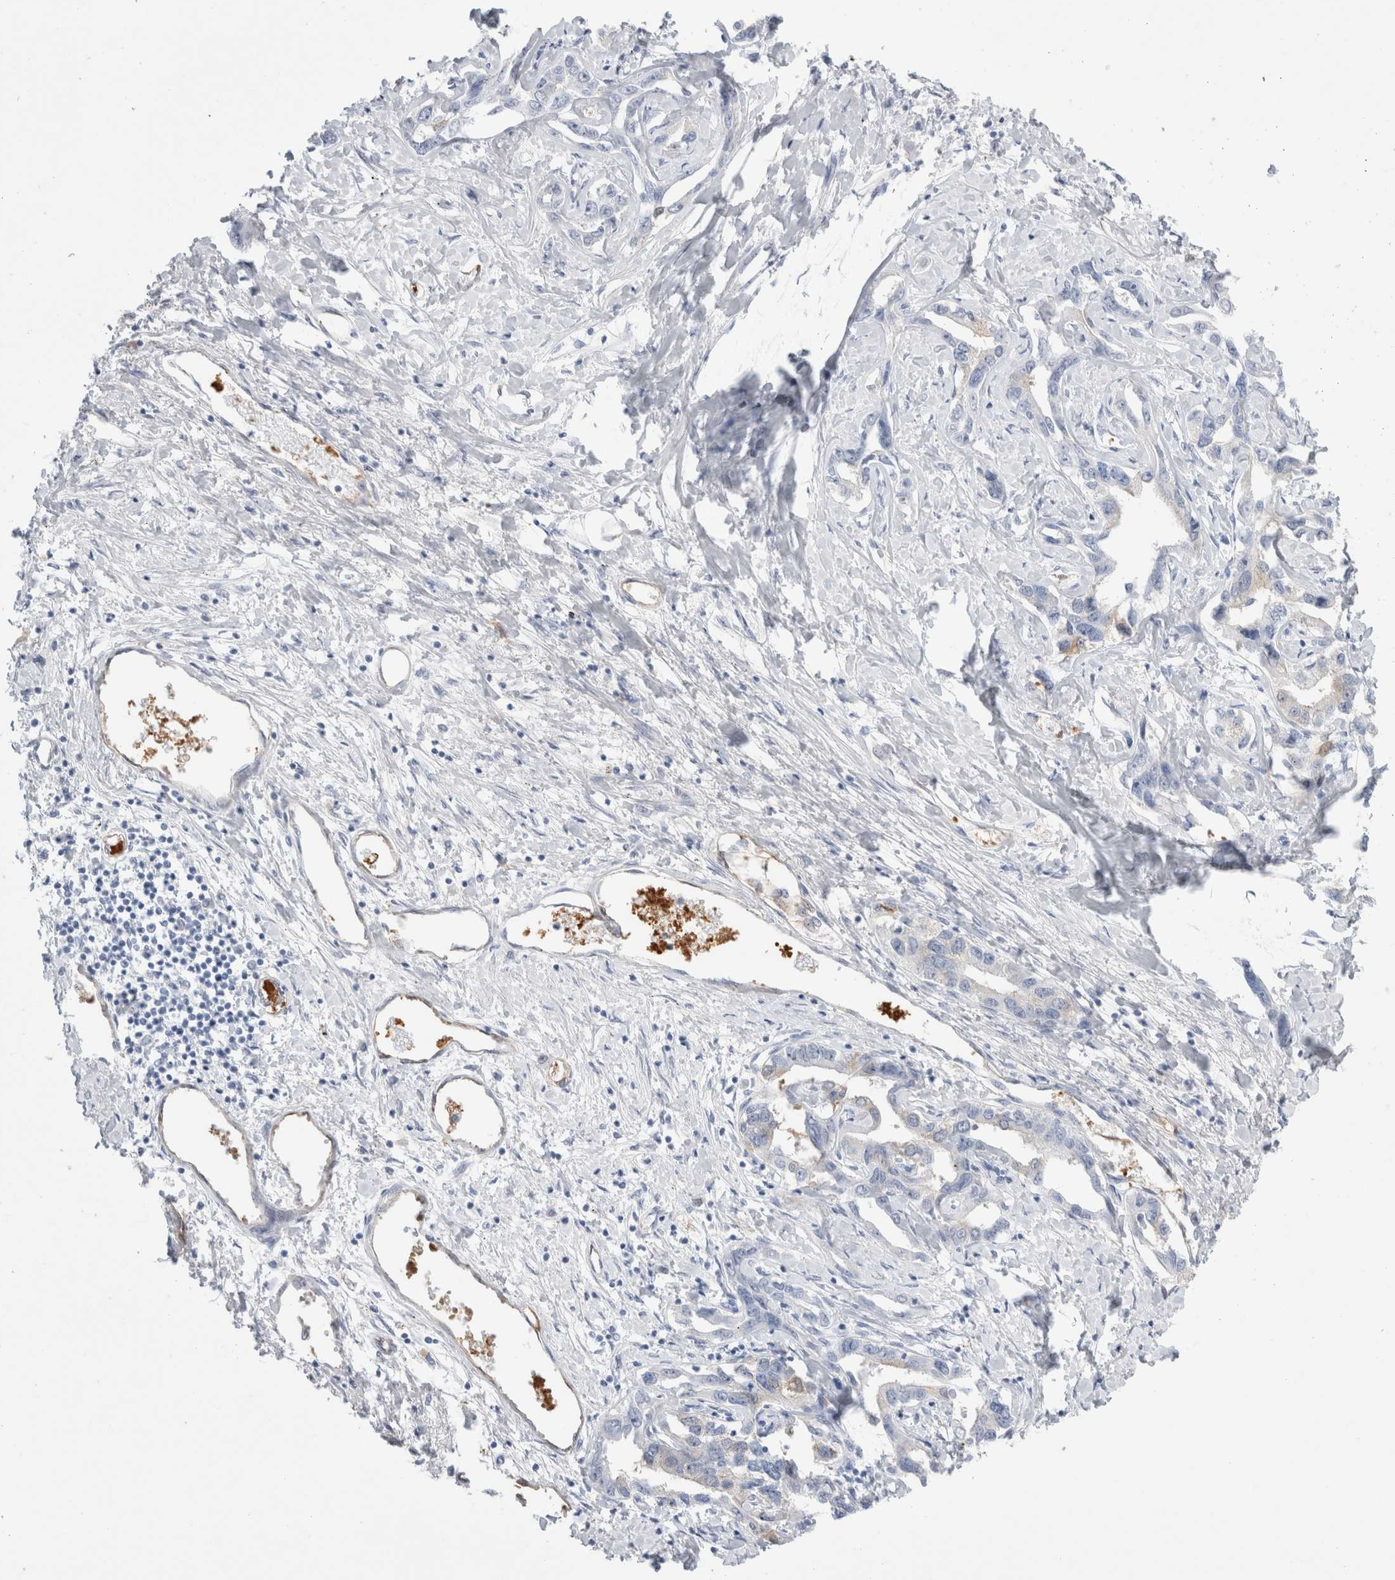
{"staining": {"intensity": "negative", "quantity": "none", "location": "none"}, "tissue": "liver cancer", "cell_type": "Tumor cells", "image_type": "cancer", "snomed": [{"axis": "morphology", "description": "Cholangiocarcinoma"}, {"axis": "topography", "description": "Liver"}], "caption": "Histopathology image shows no significant protein staining in tumor cells of cholangiocarcinoma (liver).", "gene": "NAPEPLD", "patient": {"sex": "male", "age": 59}}